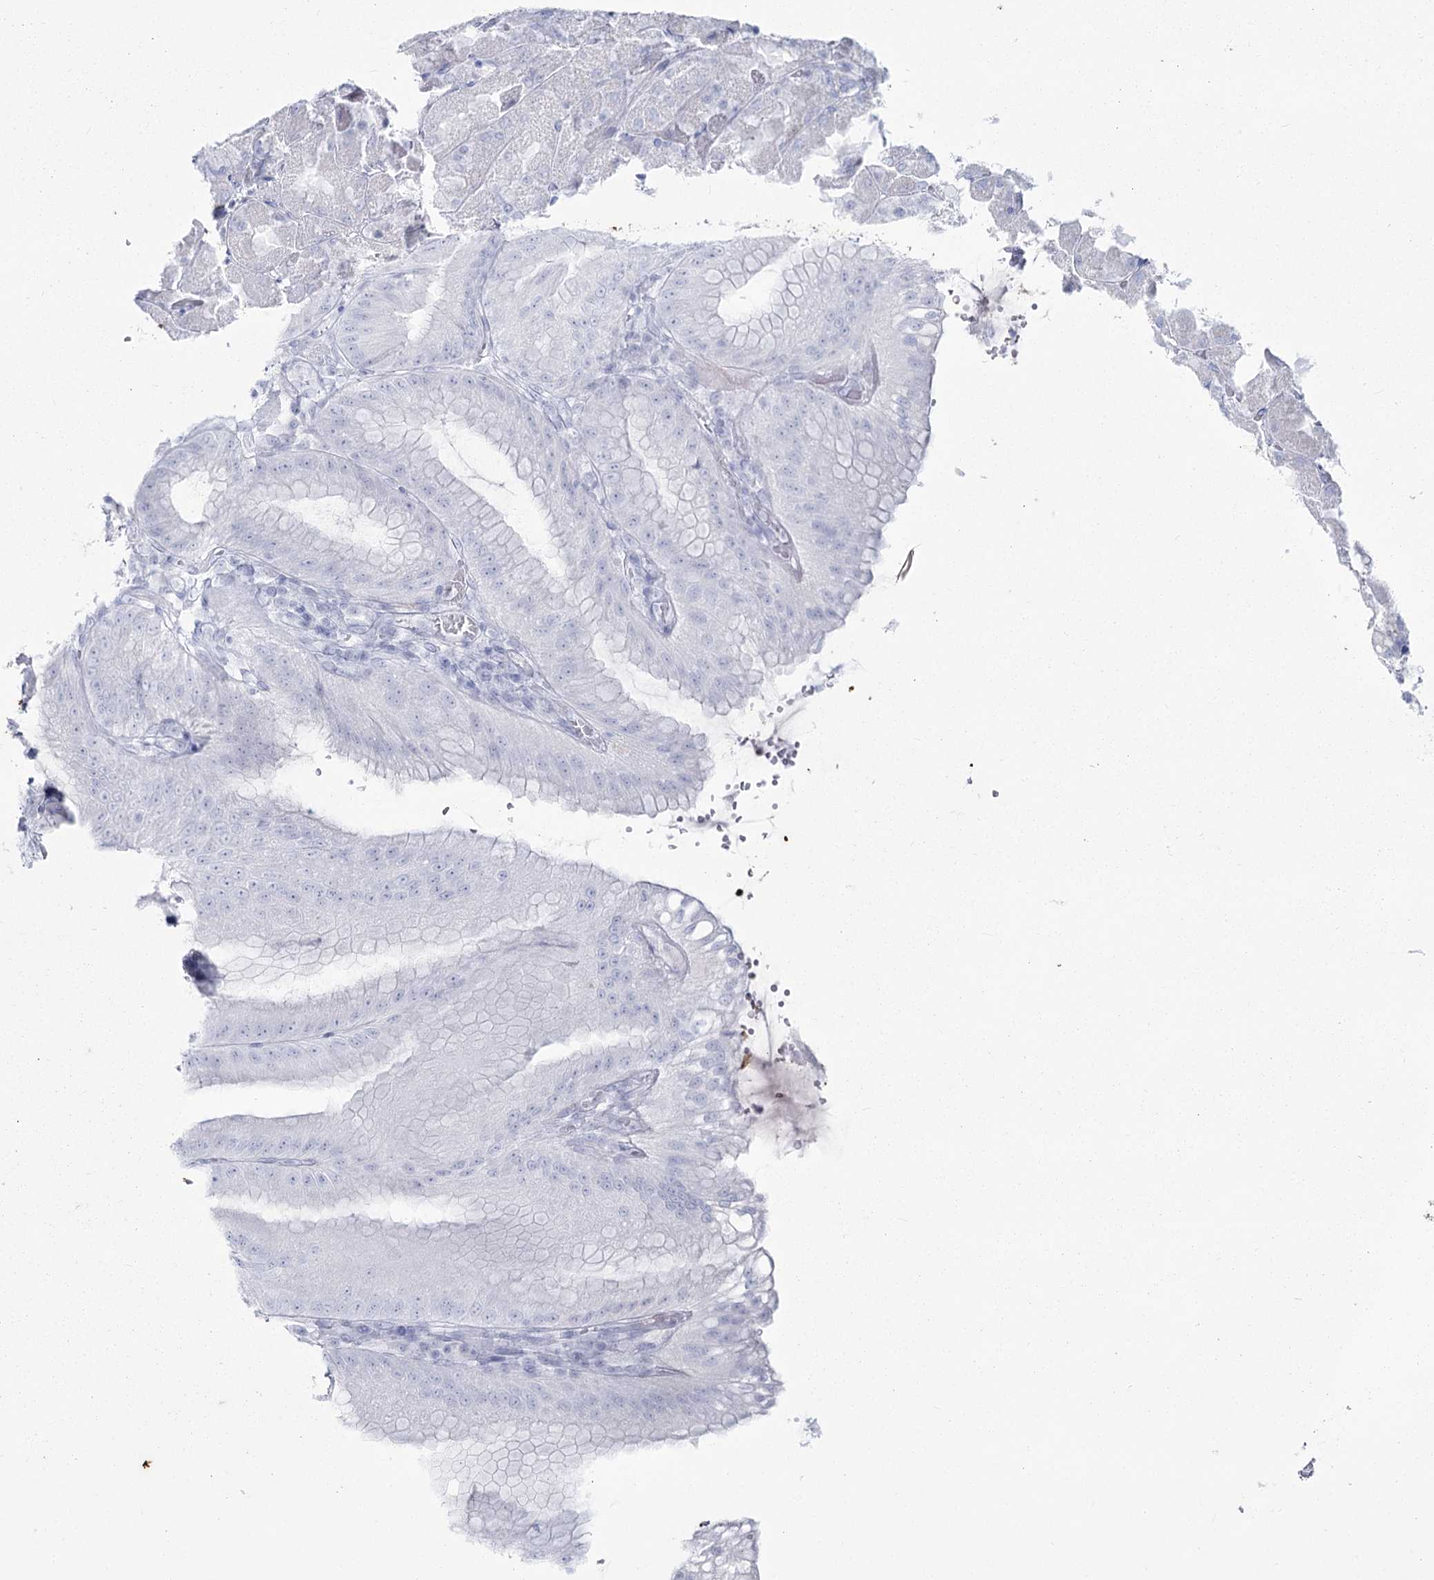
{"staining": {"intensity": "negative", "quantity": "none", "location": "none"}, "tissue": "stomach", "cell_type": "Glandular cells", "image_type": "normal", "snomed": [{"axis": "morphology", "description": "Normal tissue, NOS"}, {"axis": "topography", "description": "Stomach, upper"}, {"axis": "topography", "description": "Stomach, lower"}], "caption": "The micrograph reveals no staining of glandular cells in benign stomach. The staining was performed using DAB to visualize the protein expression in brown, while the nuclei were stained in blue with hematoxylin (Magnification: 20x).", "gene": "SLC6A19", "patient": {"sex": "male", "age": 71}}